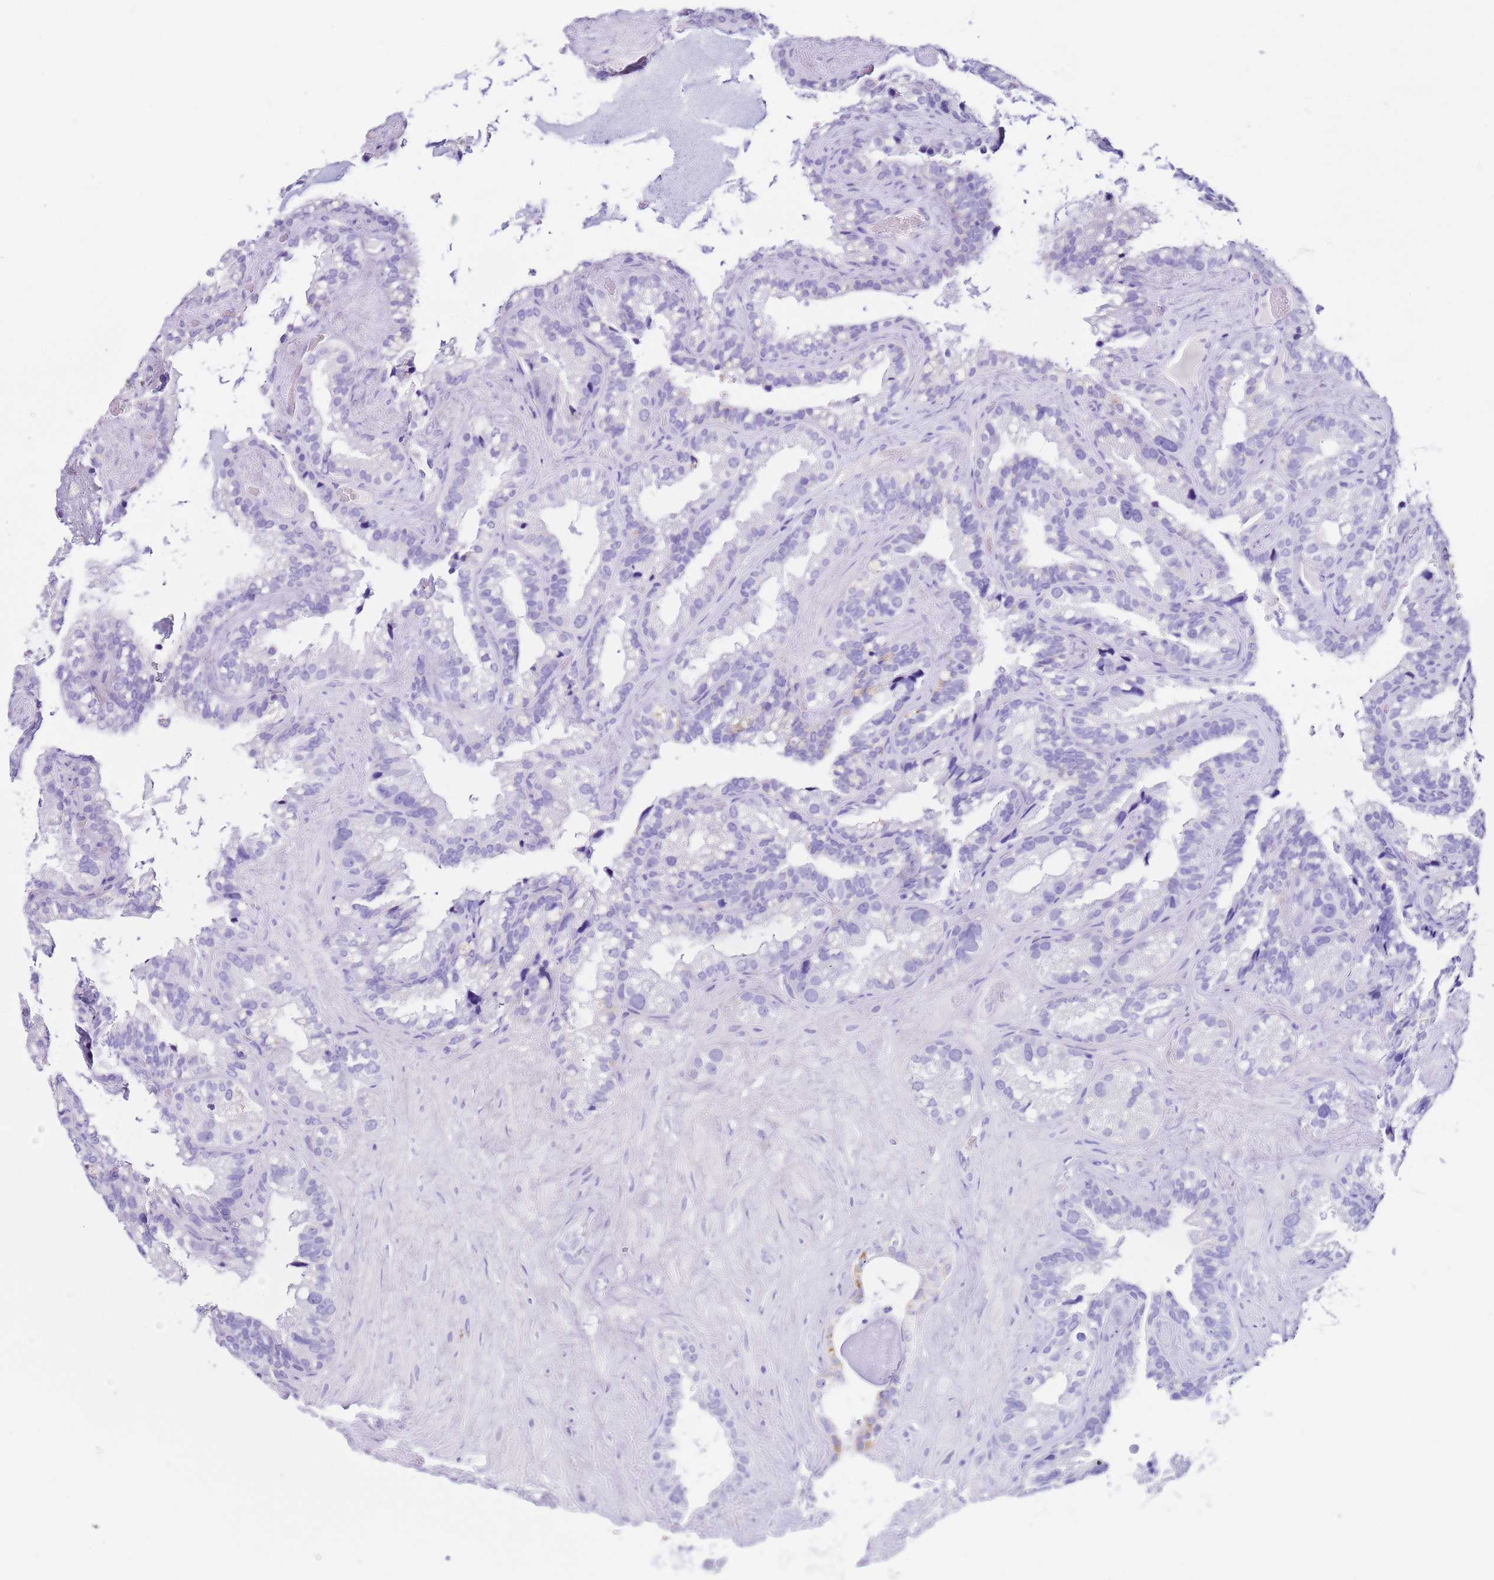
{"staining": {"intensity": "negative", "quantity": "none", "location": "none"}, "tissue": "seminal vesicle", "cell_type": "Glandular cells", "image_type": "normal", "snomed": [{"axis": "morphology", "description": "Normal tissue, NOS"}, {"axis": "topography", "description": "Prostate"}, {"axis": "topography", "description": "Seminal veicle"}], "caption": "DAB immunohistochemical staining of unremarkable human seminal vesicle displays no significant expression in glandular cells. (DAB (3,3'-diaminobenzidine) IHC with hematoxylin counter stain).", "gene": "PTBP2", "patient": {"sex": "male", "age": 68}}